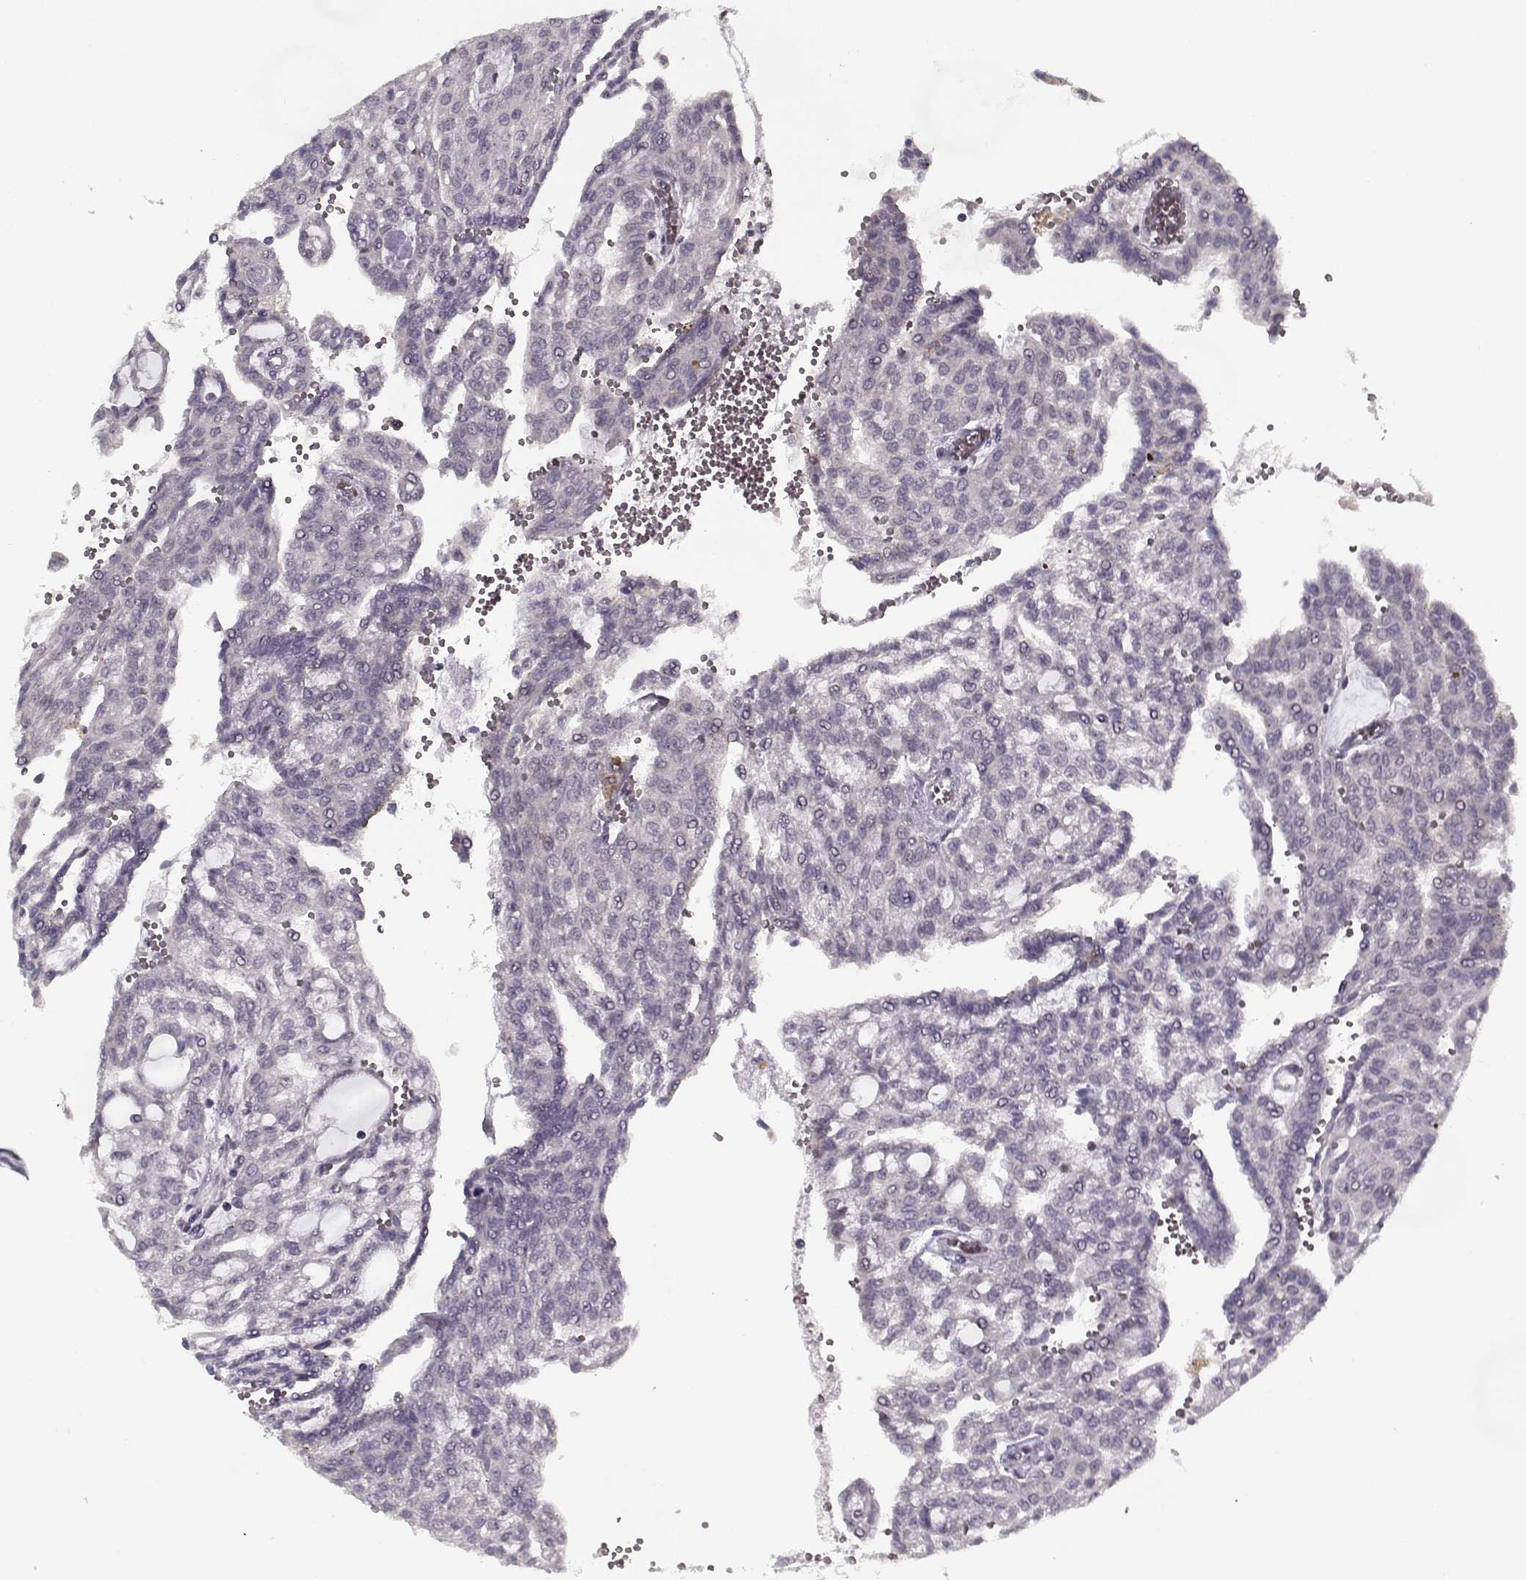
{"staining": {"intensity": "negative", "quantity": "none", "location": "none"}, "tissue": "renal cancer", "cell_type": "Tumor cells", "image_type": "cancer", "snomed": [{"axis": "morphology", "description": "Adenocarcinoma, NOS"}, {"axis": "topography", "description": "Kidney"}], "caption": "Immunohistochemistry histopathology image of neoplastic tissue: renal cancer stained with DAB demonstrates no significant protein staining in tumor cells. (DAB immunohistochemistry (IHC), high magnification).", "gene": "LAMA2", "patient": {"sex": "male", "age": 63}}